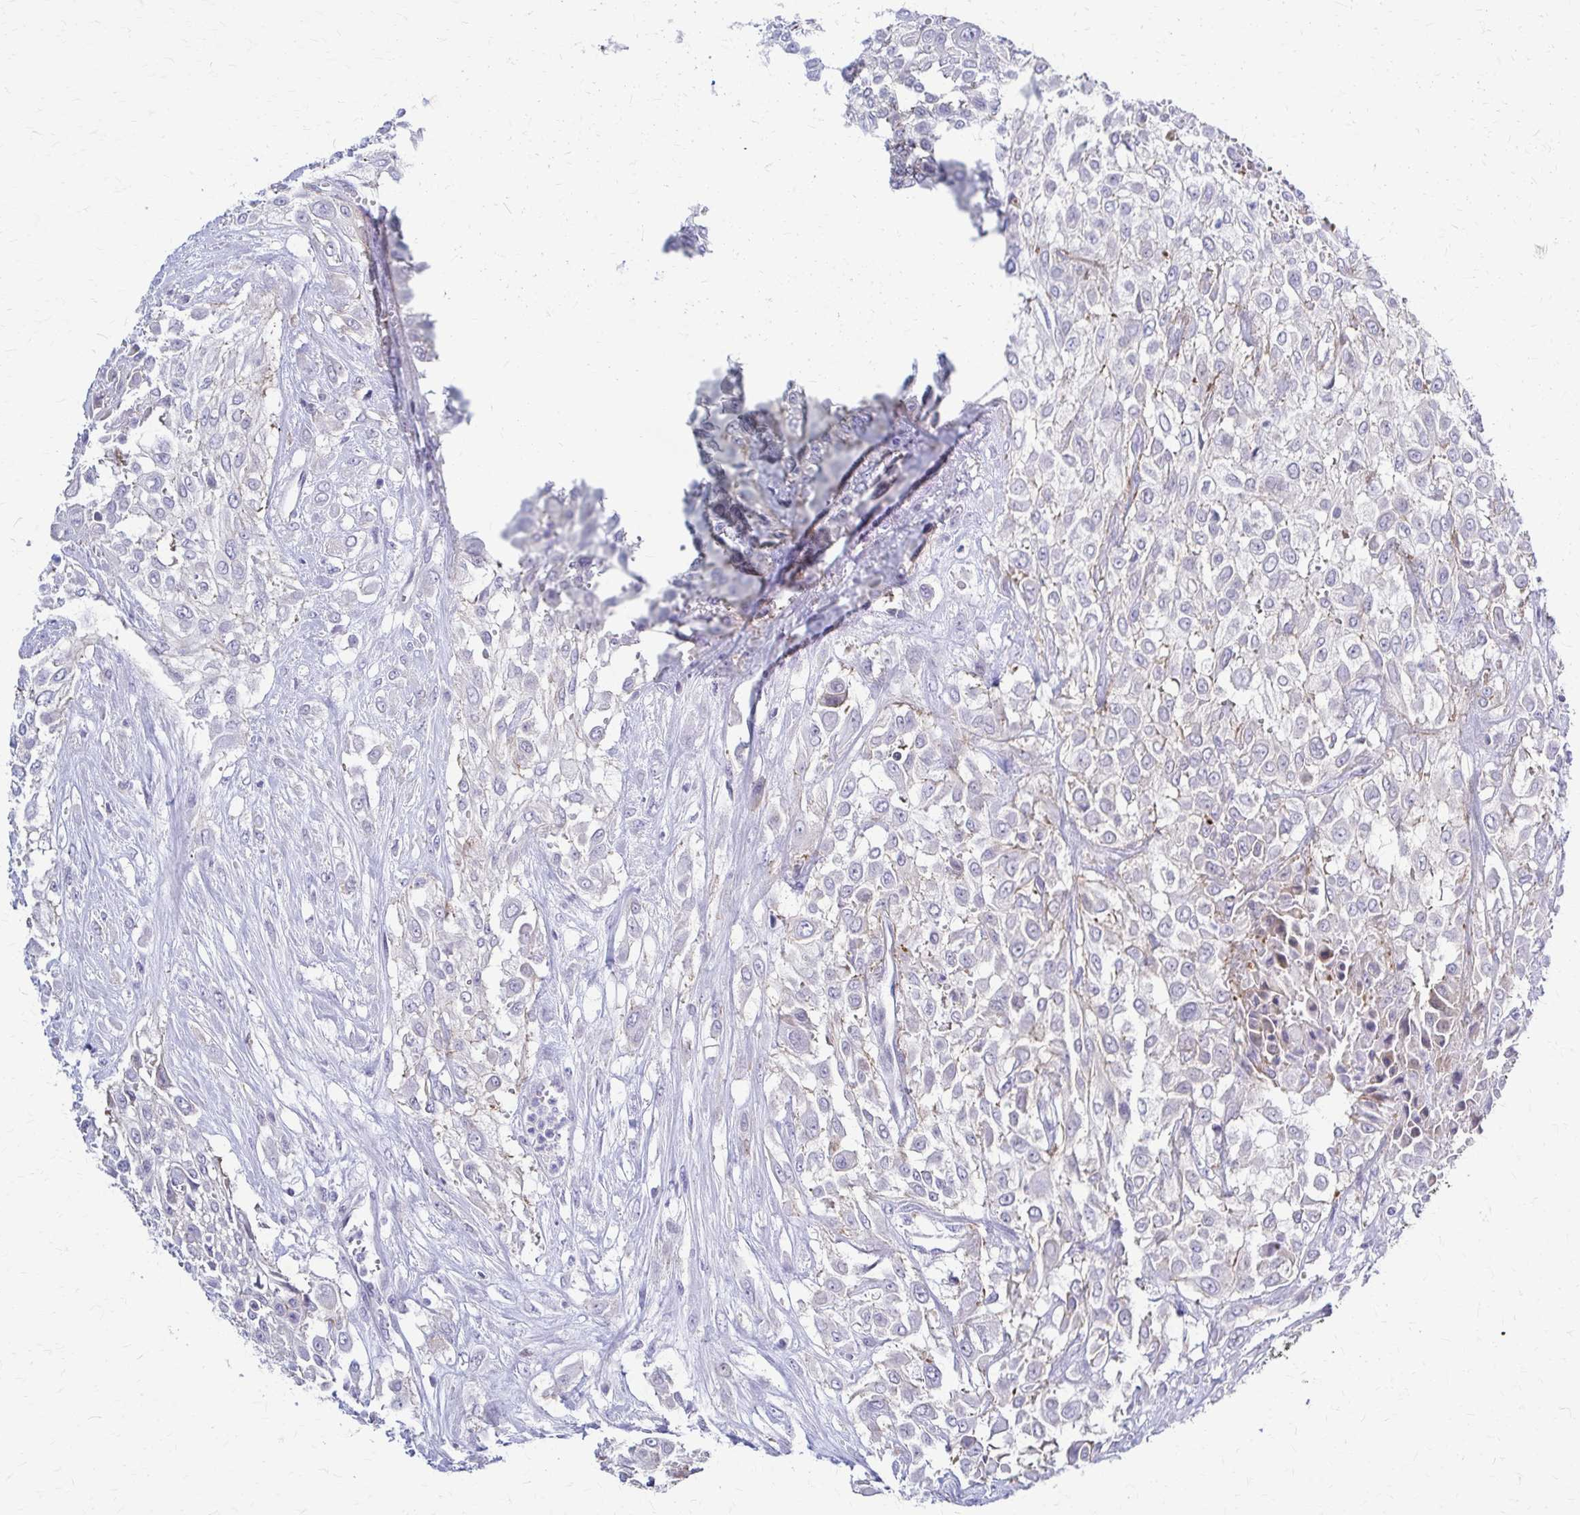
{"staining": {"intensity": "negative", "quantity": "none", "location": "none"}, "tissue": "urothelial cancer", "cell_type": "Tumor cells", "image_type": "cancer", "snomed": [{"axis": "morphology", "description": "Urothelial carcinoma, High grade"}, {"axis": "topography", "description": "Urinary bladder"}], "caption": "IHC histopathology image of neoplastic tissue: urothelial carcinoma (high-grade) stained with DAB (3,3'-diaminobenzidine) demonstrates no significant protein positivity in tumor cells.", "gene": "RHOBTB2", "patient": {"sex": "male", "age": 57}}